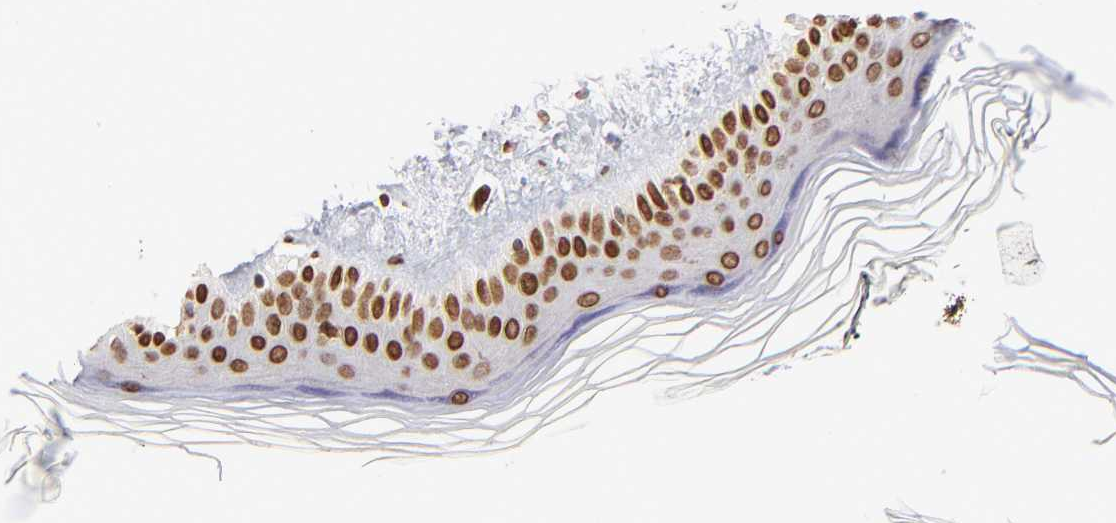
{"staining": {"intensity": "moderate", "quantity": ">75%", "location": "nuclear"}, "tissue": "skin", "cell_type": "Fibroblasts", "image_type": "normal", "snomed": [{"axis": "morphology", "description": "Normal tissue, NOS"}, {"axis": "topography", "description": "Skin"}], "caption": "Immunohistochemical staining of normal skin exhibits >75% levels of moderate nuclear protein expression in approximately >75% of fibroblasts.", "gene": "RTL4", "patient": {"sex": "female", "age": 19}}